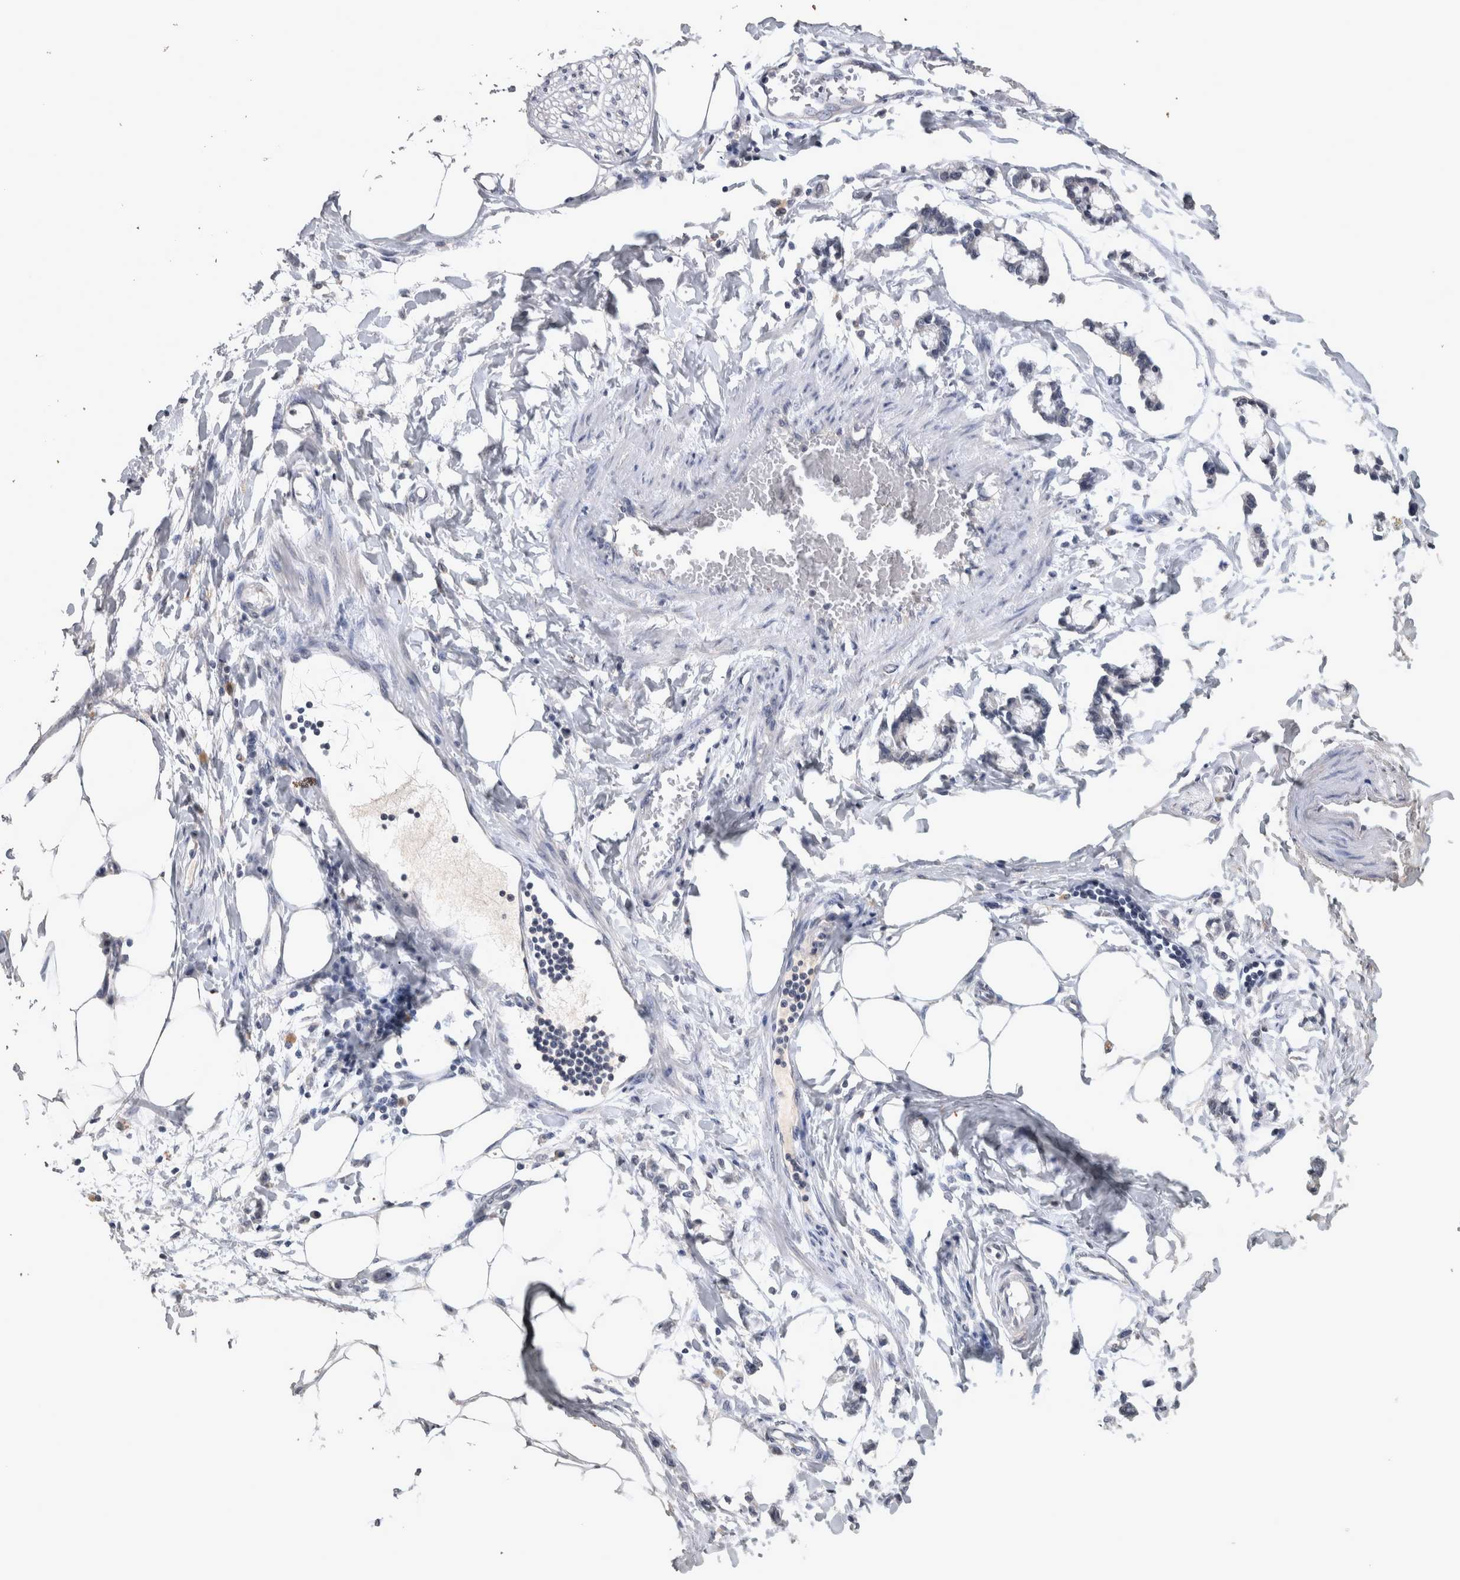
{"staining": {"intensity": "negative", "quantity": "none", "location": "none"}, "tissue": "adipose tissue", "cell_type": "Adipocytes", "image_type": "normal", "snomed": [{"axis": "morphology", "description": "Normal tissue, NOS"}, {"axis": "morphology", "description": "Adenocarcinoma, NOS"}, {"axis": "topography", "description": "Colon"}, {"axis": "topography", "description": "Peripheral nerve tissue"}], "caption": "Adipocytes show no significant protein staining in benign adipose tissue. (DAB IHC visualized using brightfield microscopy, high magnification).", "gene": "WNT7A", "patient": {"sex": "male", "age": 14}}